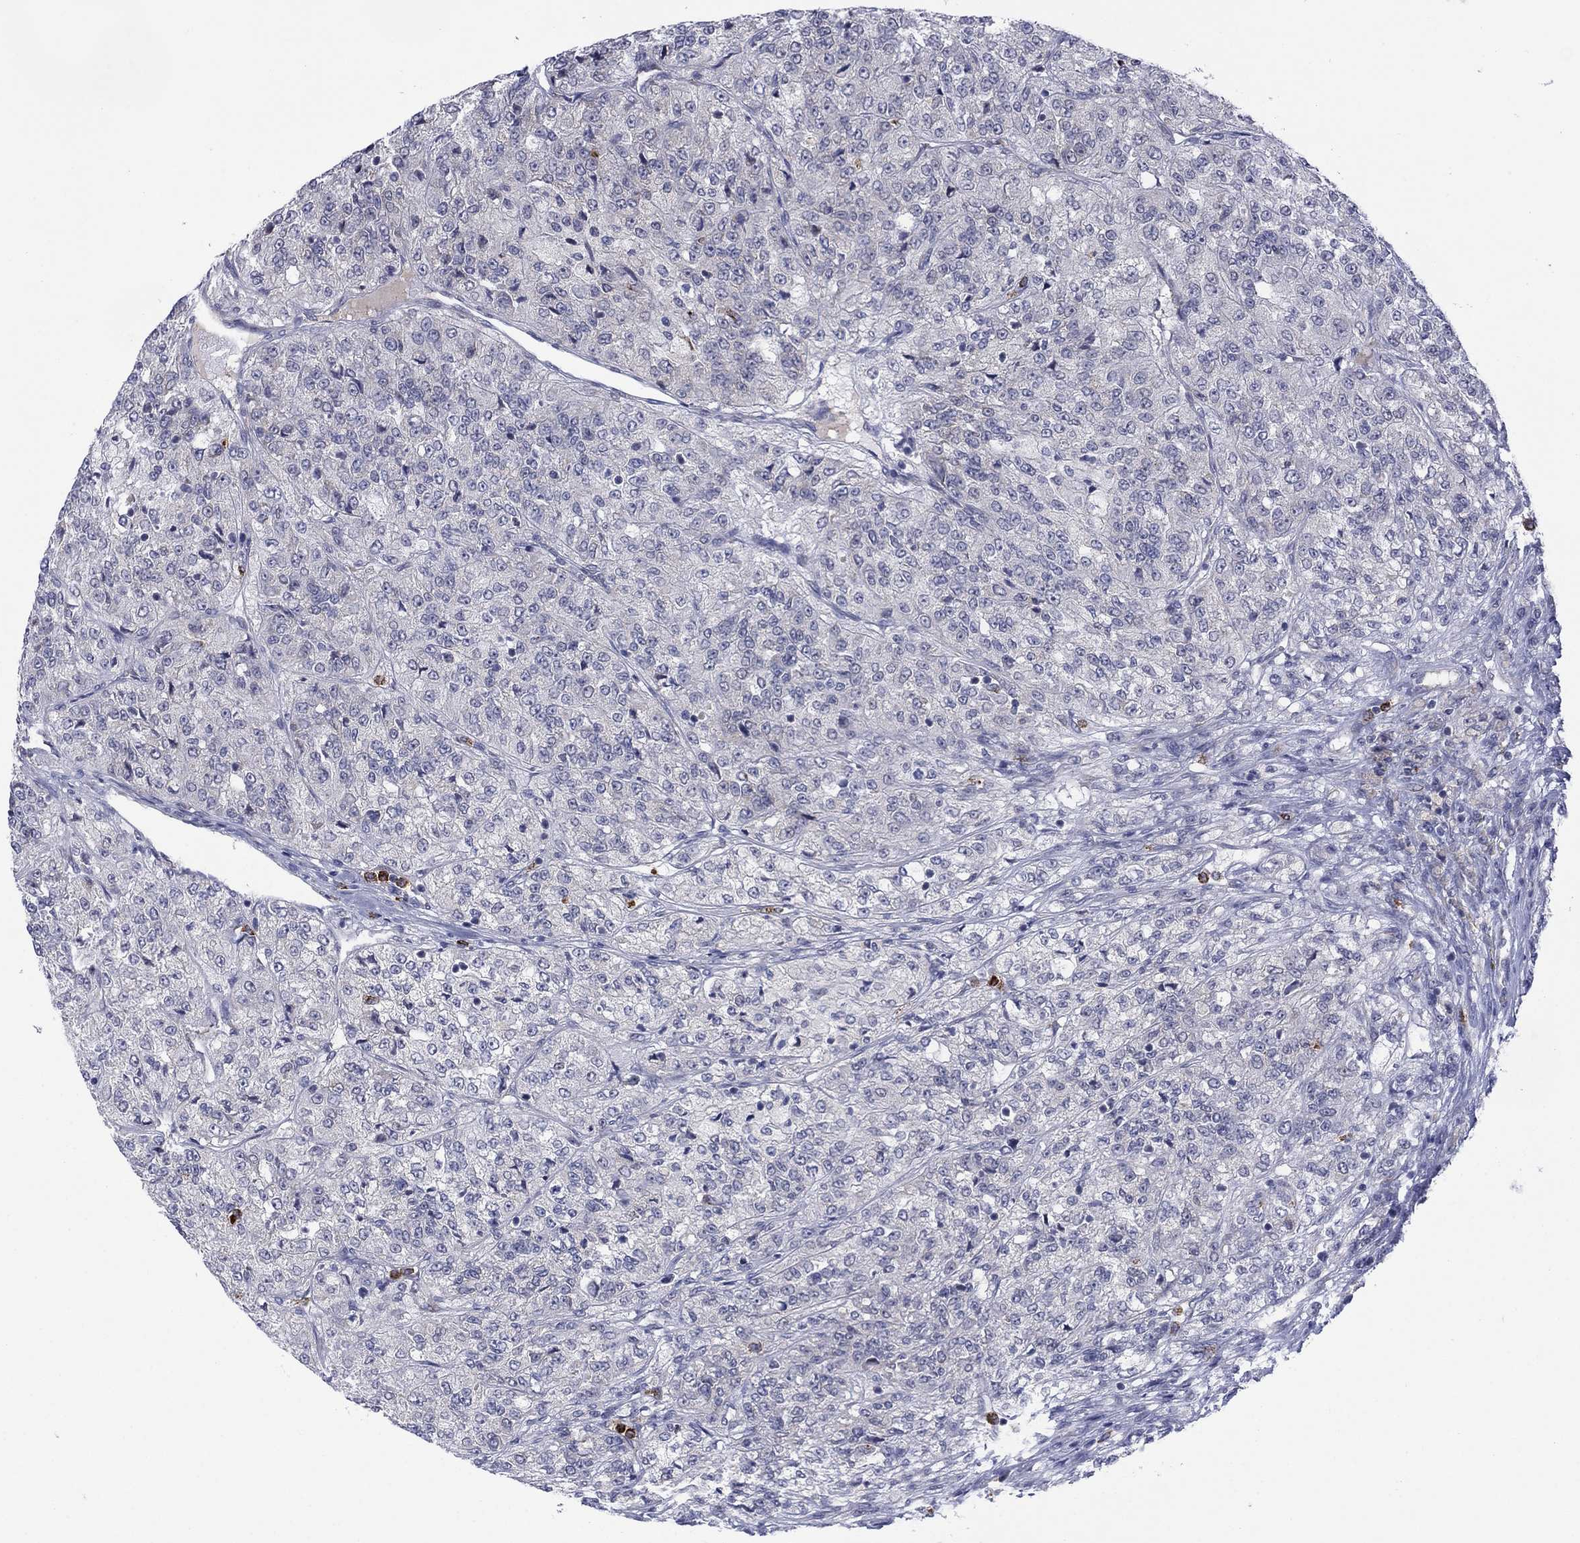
{"staining": {"intensity": "negative", "quantity": "none", "location": "none"}, "tissue": "renal cancer", "cell_type": "Tumor cells", "image_type": "cancer", "snomed": [{"axis": "morphology", "description": "Adenocarcinoma, NOS"}, {"axis": "topography", "description": "Kidney"}], "caption": "Tumor cells show no significant expression in adenocarcinoma (renal). (IHC, brightfield microscopy, high magnification).", "gene": "MTRFR", "patient": {"sex": "female", "age": 63}}